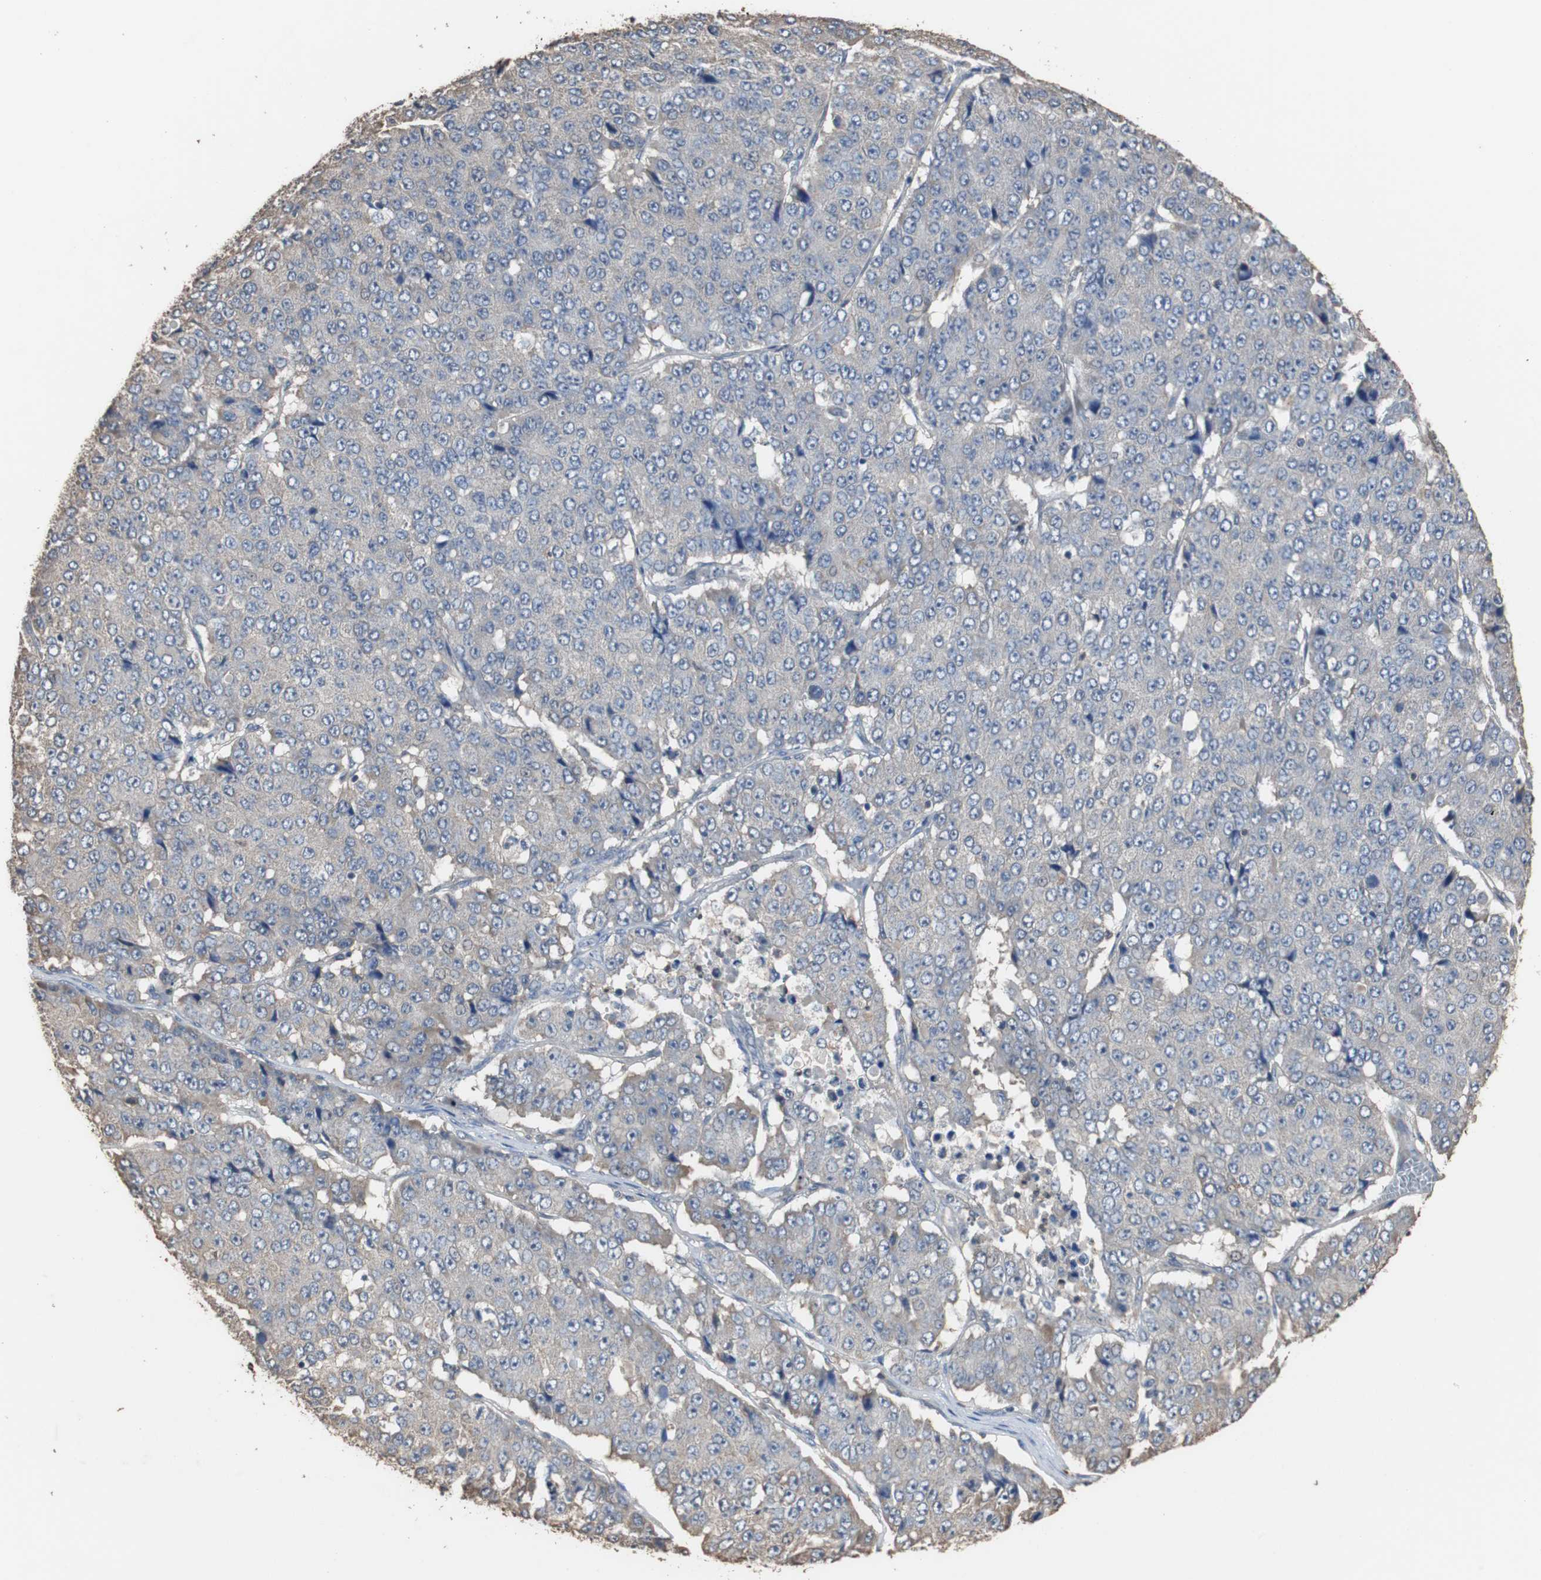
{"staining": {"intensity": "negative", "quantity": "none", "location": "none"}, "tissue": "pancreatic cancer", "cell_type": "Tumor cells", "image_type": "cancer", "snomed": [{"axis": "morphology", "description": "Adenocarcinoma, NOS"}, {"axis": "topography", "description": "Pancreas"}], "caption": "Immunohistochemistry (IHC) photomicrograph of pancreatic adenocarcinoma stained for a protein (brown), which exhibits no staining in tumor cells. (DAB (3,3'-diaminobenzidine) immunohistochemistry (IHC) with hematoxylin counter stain).", "gene": "SCIMP", "patient": {"sex": "male", "age": 50}}